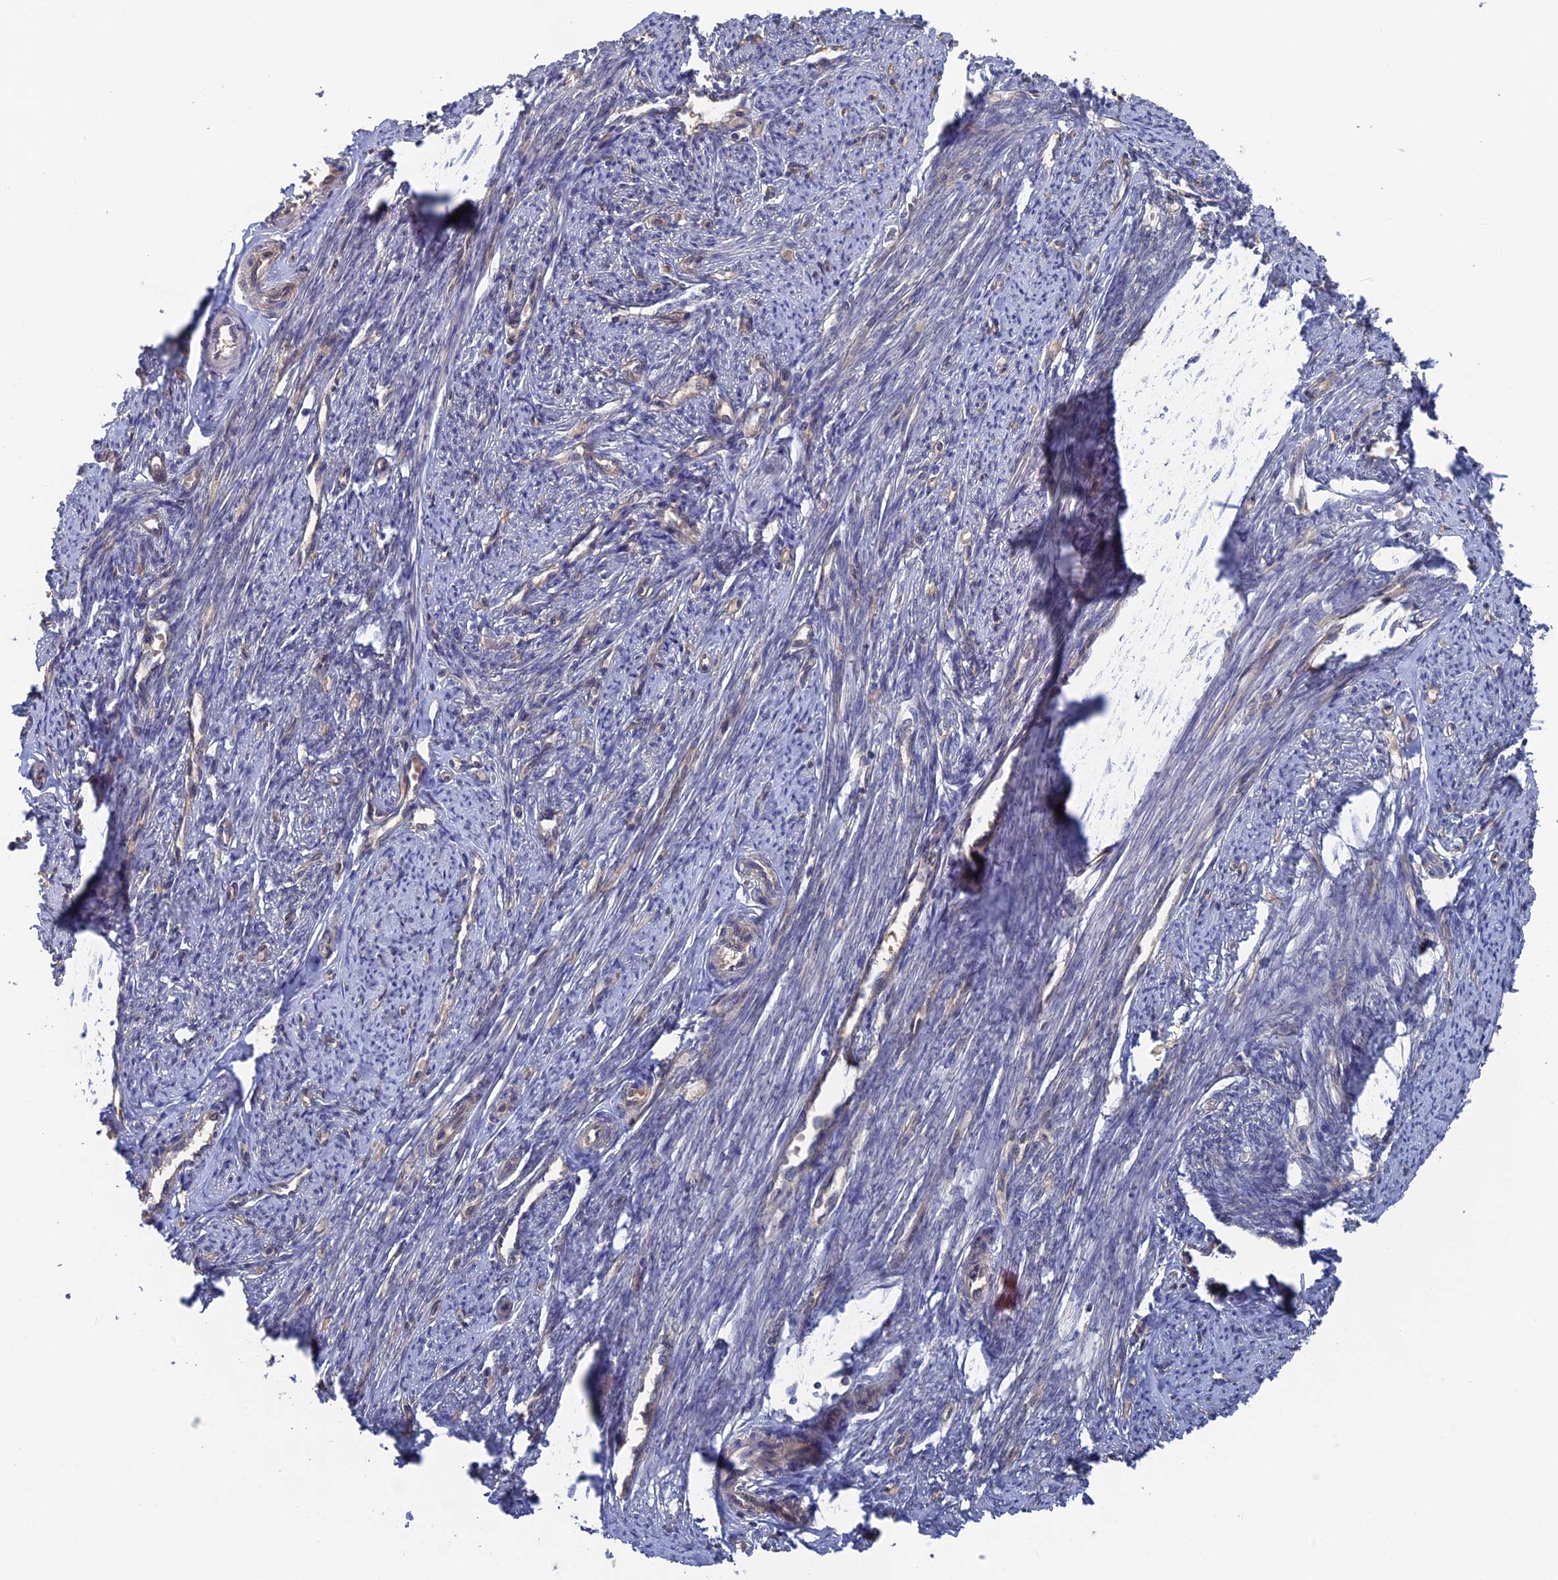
{"staining": {"intensity": "negative", "quantity": "none", "location": "none"}, "tissue": "smooth muscle", "cell_type": "Smooth muscle cells", "image_type": "normal", "snomed": [{"axis": "morphology", "description": "Normal tissue, NOS"}, {"axis": "topography", "description": "Smooth muscle"}, {"axis": "topography", "description": "Uterus"}], "caption": "Smooth muscle cells are negative for protein expression in unremarkable human smooth muscle. The staining is performed using DAB (3,3'-diaminobenzidine) brown chromogen with nuclei counter-stained in using hematoxylin.", "gene": "NUTF2", "patient": {"sex": "female", "age": 59}}